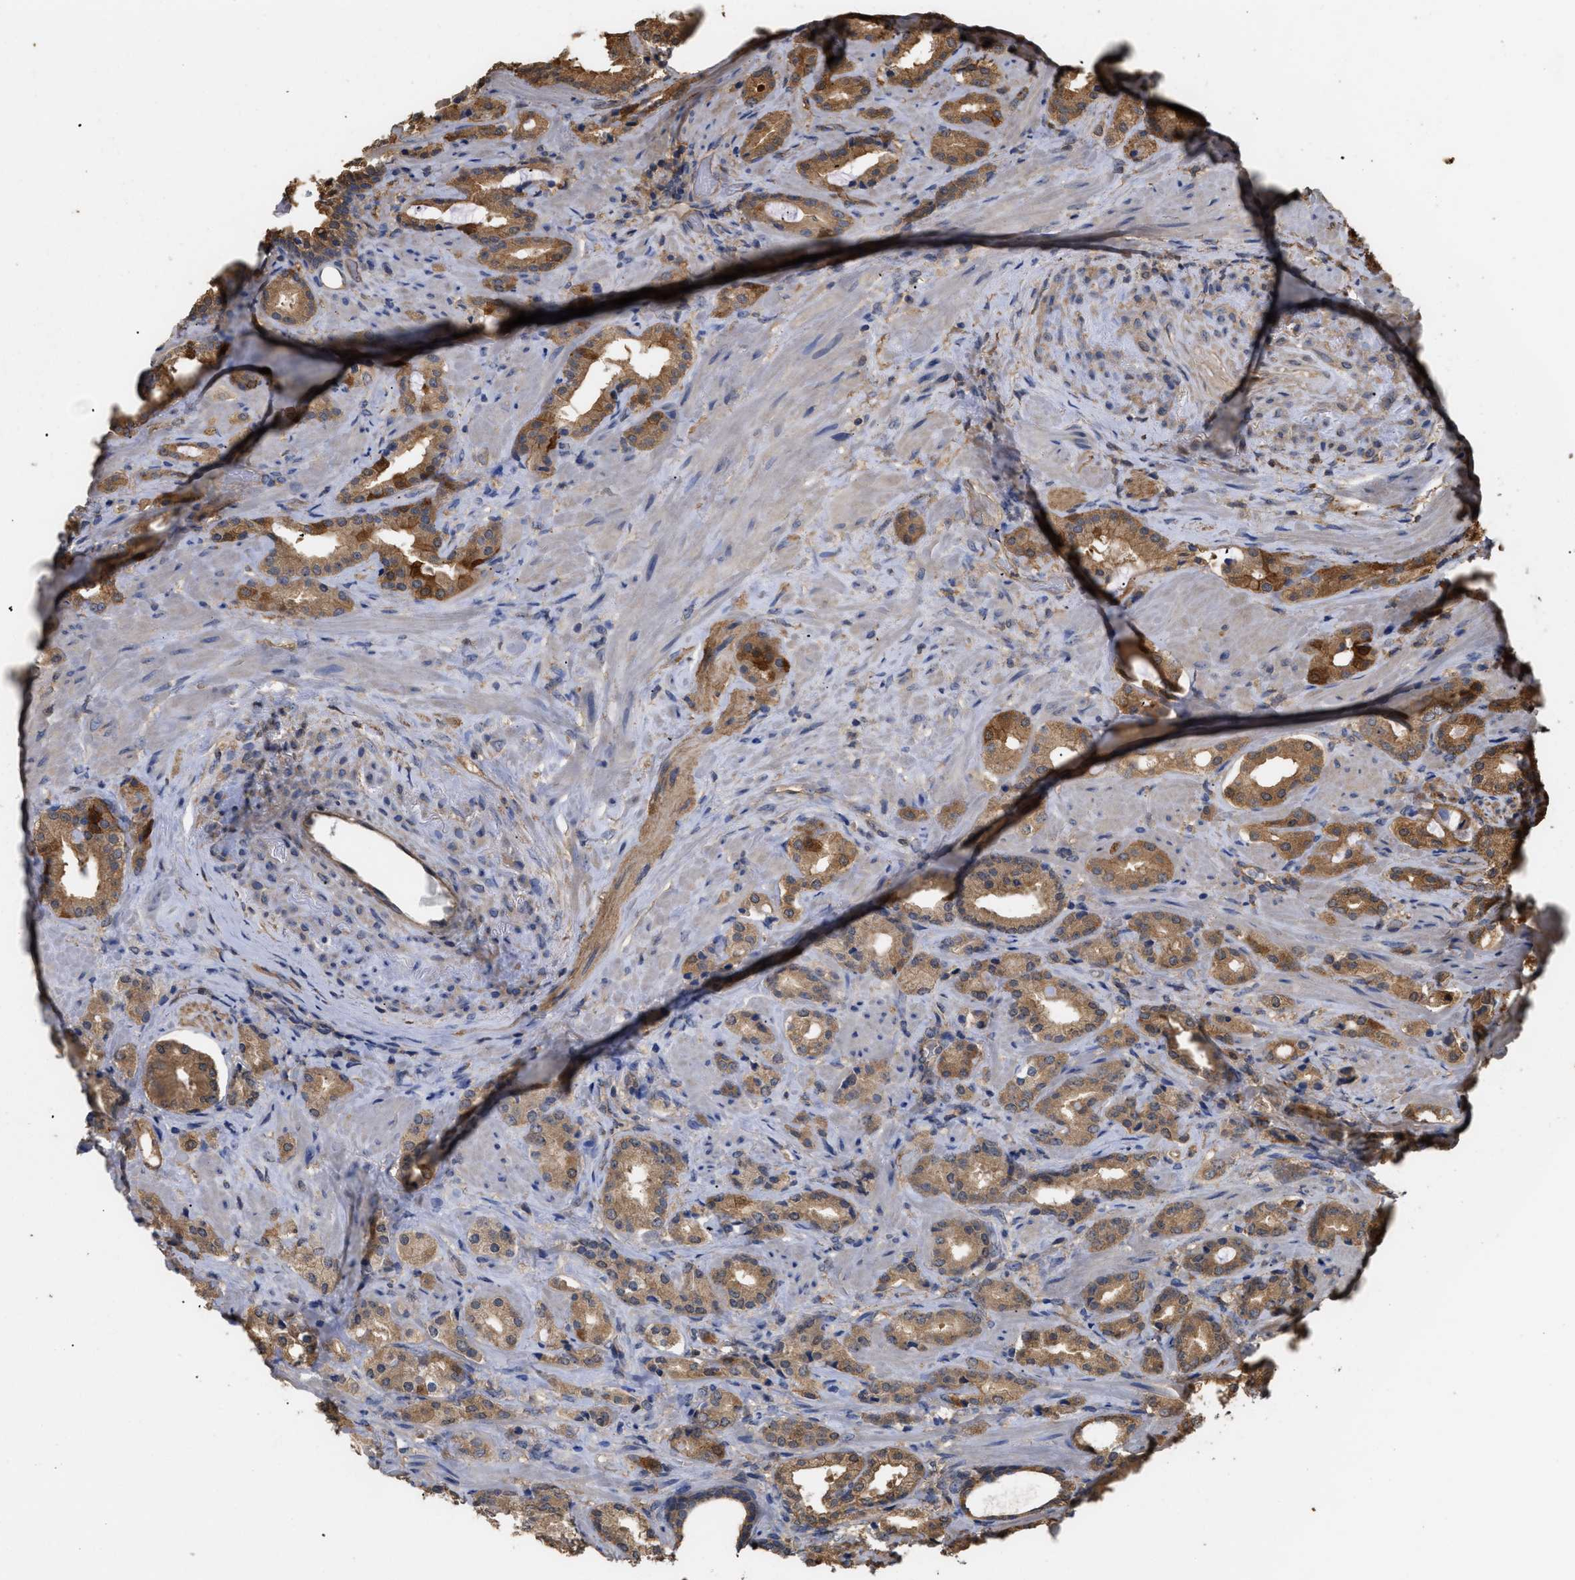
{"staining": {"intensity": "moderate", "quantity": ">75%", "location": "cytoplasmic/membranous"}, "tissue": "prostate cancer", "cell_type": "Tumor cells", "image_type": "cancer", "snomed": [{"axis": "morphology", "description": "Adenocarcinoma, High grade"}, {"axis": "topography", "description": "Prostate"}], "caption": "Prostate cancer stained with DAB IHC displays medium levels of moderate cytoplasmic/membranous staining in approximately >75% of tumor cells. The protein is stained brown, and the nuclei are stained in blue (DAB (3,3'-diaminobenzidine) IHC with brightfield microscopy, high magnification).", "gene": "CALM1", "patient": {"sex": "male", "age": 64}}